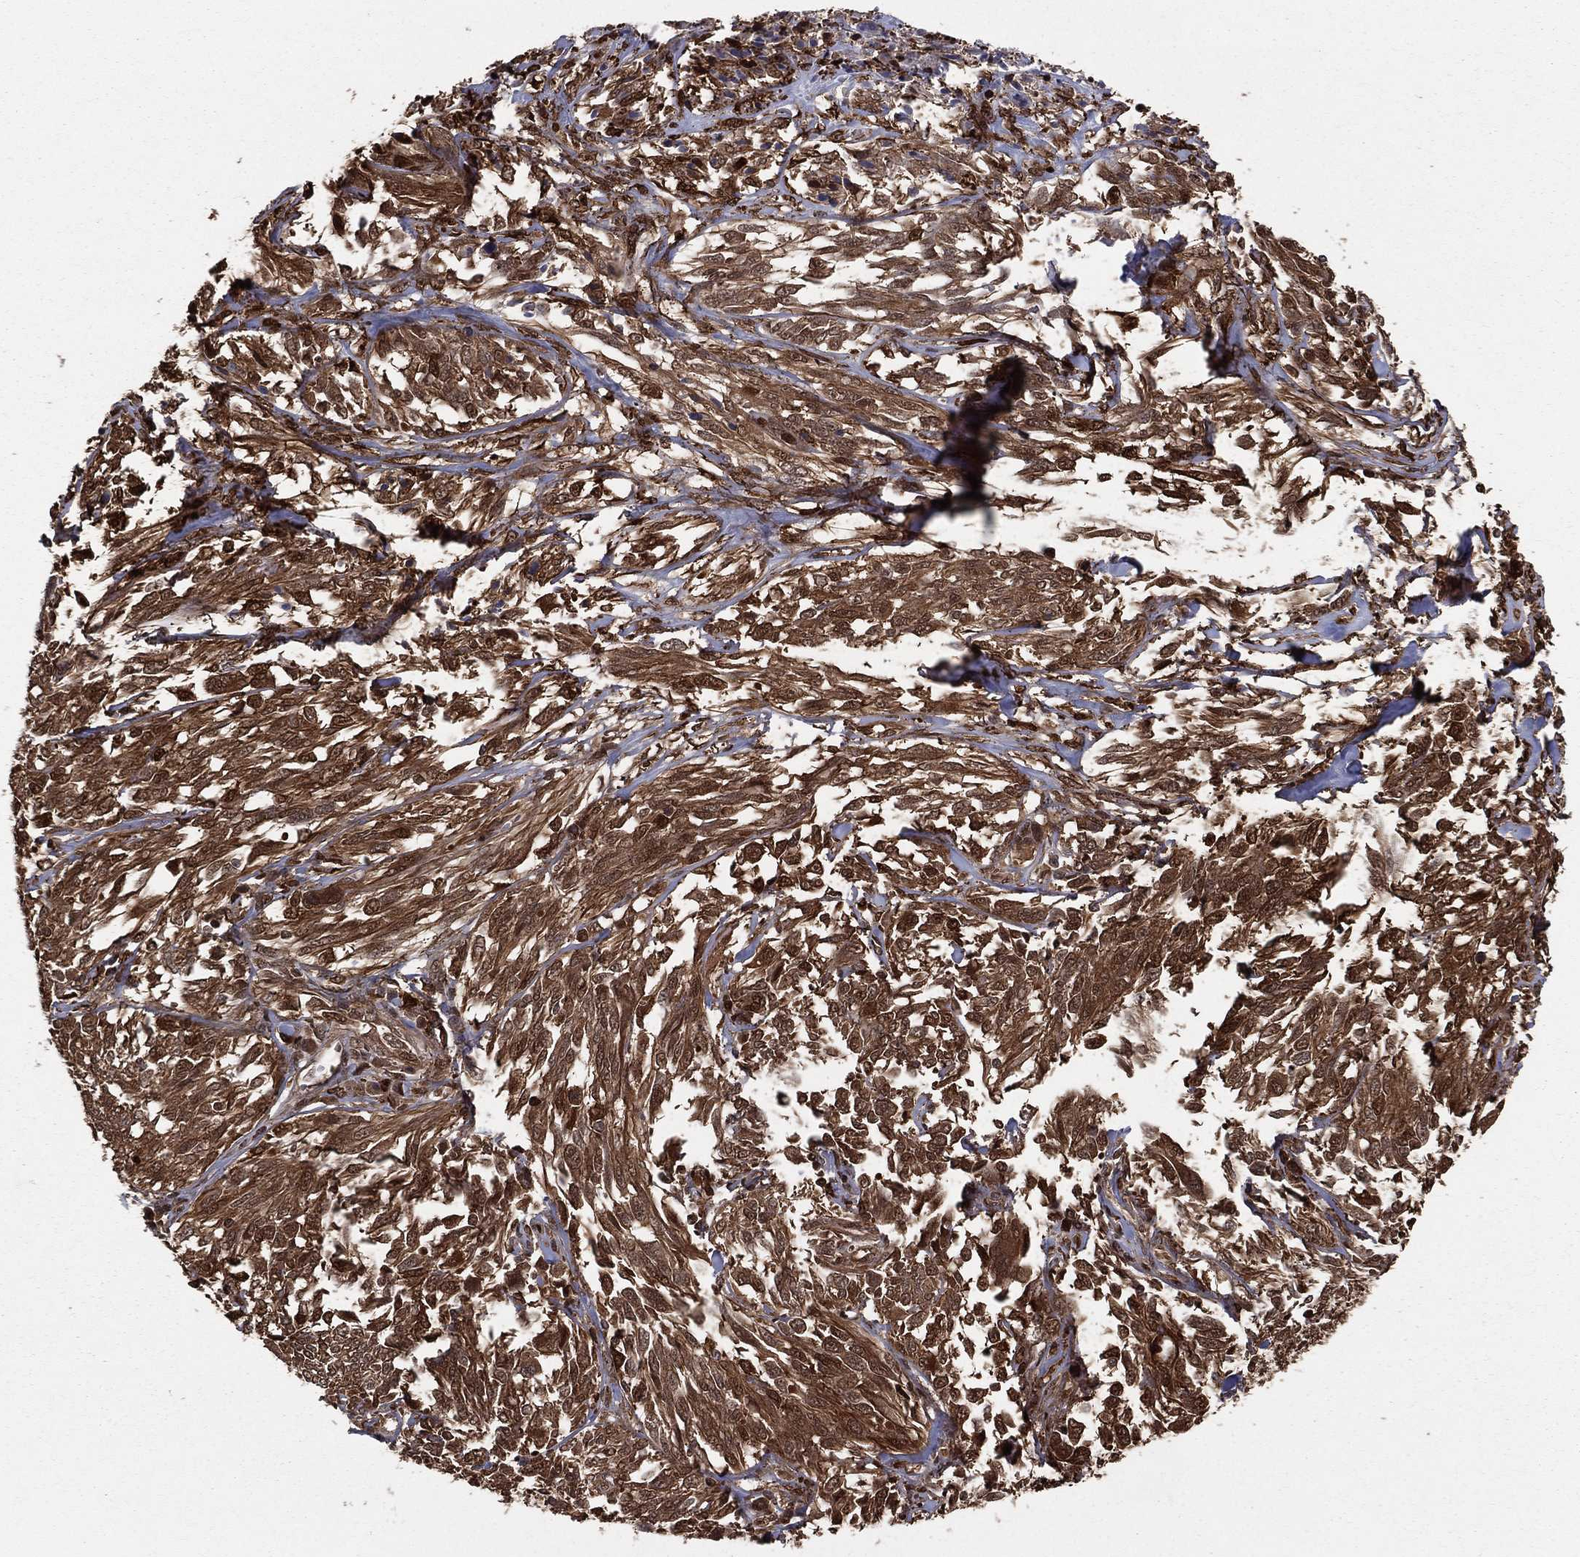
{"staining": {"intensity": "strong", "quantity": ">75%", "location": "cytoplasmic/membranous"}, "tissue": "melanoma", "cell_type": "Tumor cells", "image_type": "cancer", "snomed": [{"axis": "morphology", "description": "Malignant melanoma, NOS"}, {"axis": "topography", "description": "Skin"}], "caption": "Immunohistochemical staining of human malignant melanoma reveals high levels of strong cytoplasmic/membranous expression in approximately >75% of tumor cells.", "gene": "ENO1", "patient": {"sex": "female", "age": 91}}